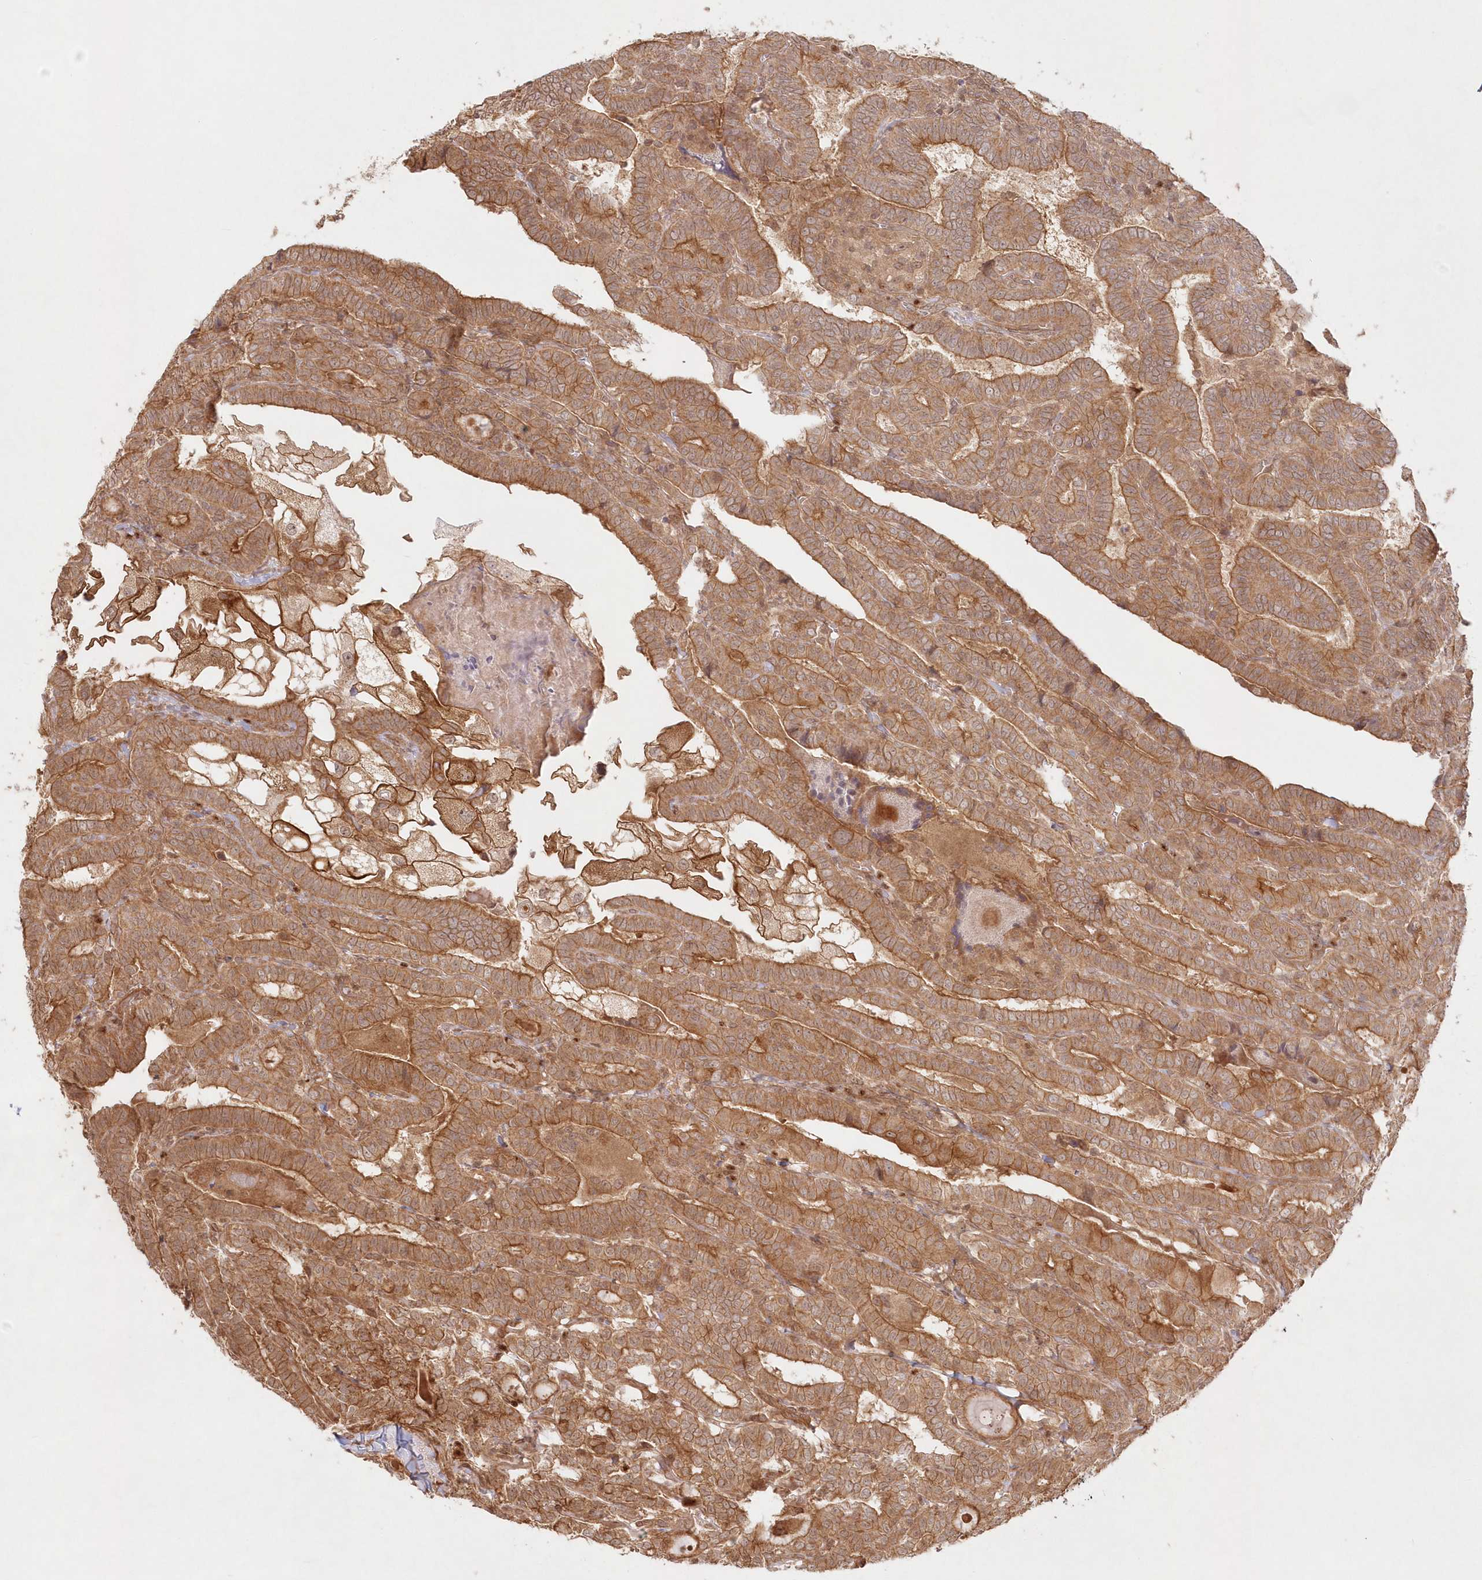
{"staining": {"intensity": "moderate", "quantity": ">75%", "location": "cytoplasmic/membranous"}, "tissue": "thyroid cancer", "cell_type": "Tumor cells", "image_type": "cancer", "snomed": [{"axis": "morphology", "description": "Papillary adenocarcinoma, NOS"}, {"axis": "topography", "description": "Thyroid gland"}], "caption": "Immunohistochemistry (DAB (3,3'-diaminobenzidine)) staining of thyroid cancer (papillary adenocarcinoma) exhibits moderate cytoplasmic/membranous protein staining in about >75% of tumor cells.", "gene": "KIAA0232", "patient": {"sex": "female", "age": 72}}